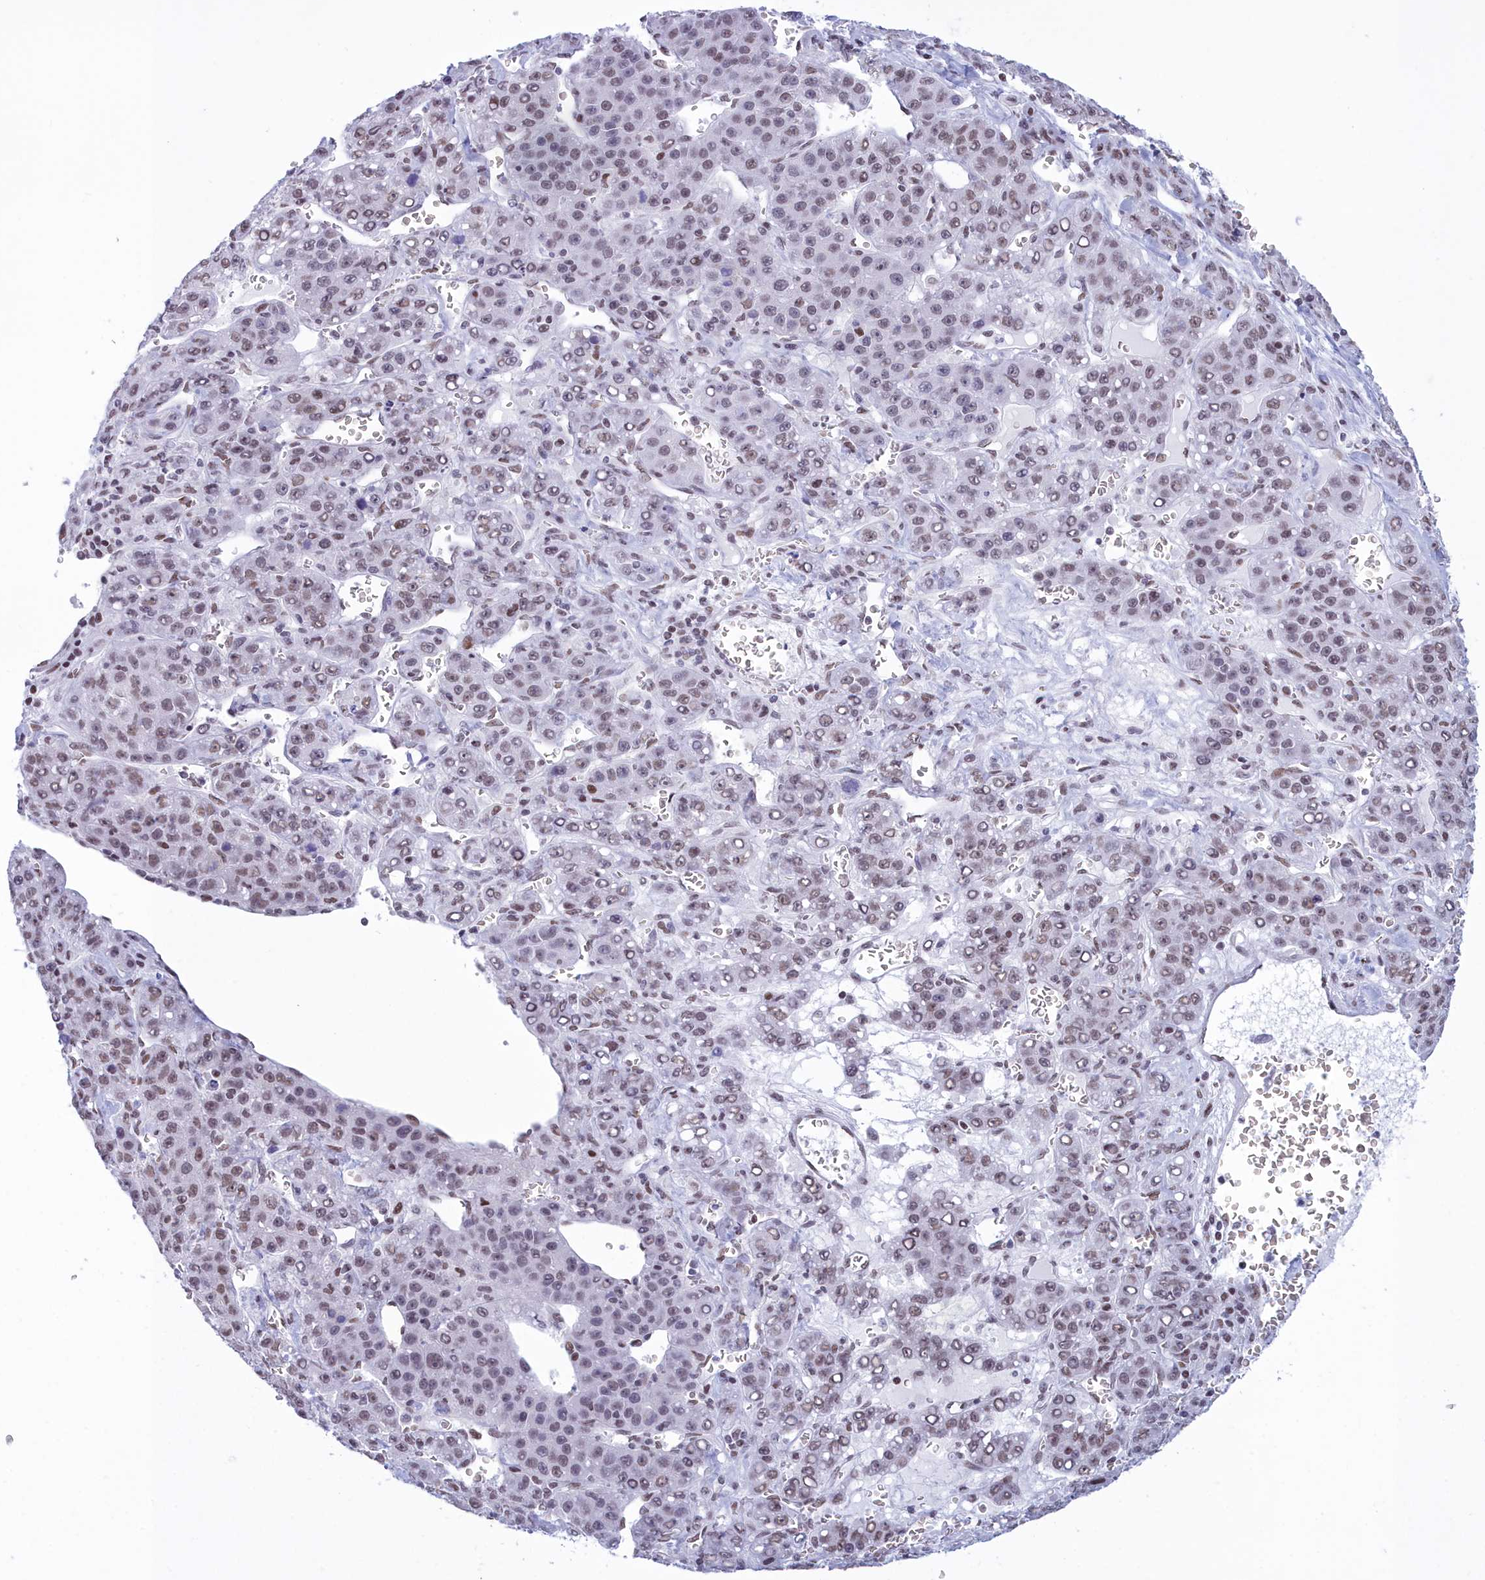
{"staining": {"intensity": "moderate", "quantity": ">75%", "location": "nuclear"}, "tissue": "liver cancer", "cell_type": "Tumor cells", "image_type": "cancer", "snomed": [{"axis": "morphology", "description": "Carcinoma, Hepatocellular, NOS"}, {"axis": "topography", "description": "Liver"}], "caption": "Immunohistochemistry of human liver cancer demonstrates medium levels of moderate nuclear positivity in approximately >75% of tumor cells. (DAB (3,3'-diaminobenzidine) IHC, brown staining for protein, blue staining for nuclei).", "gene": "CDC26", "patient": {"sex": "female", "age": 53}}